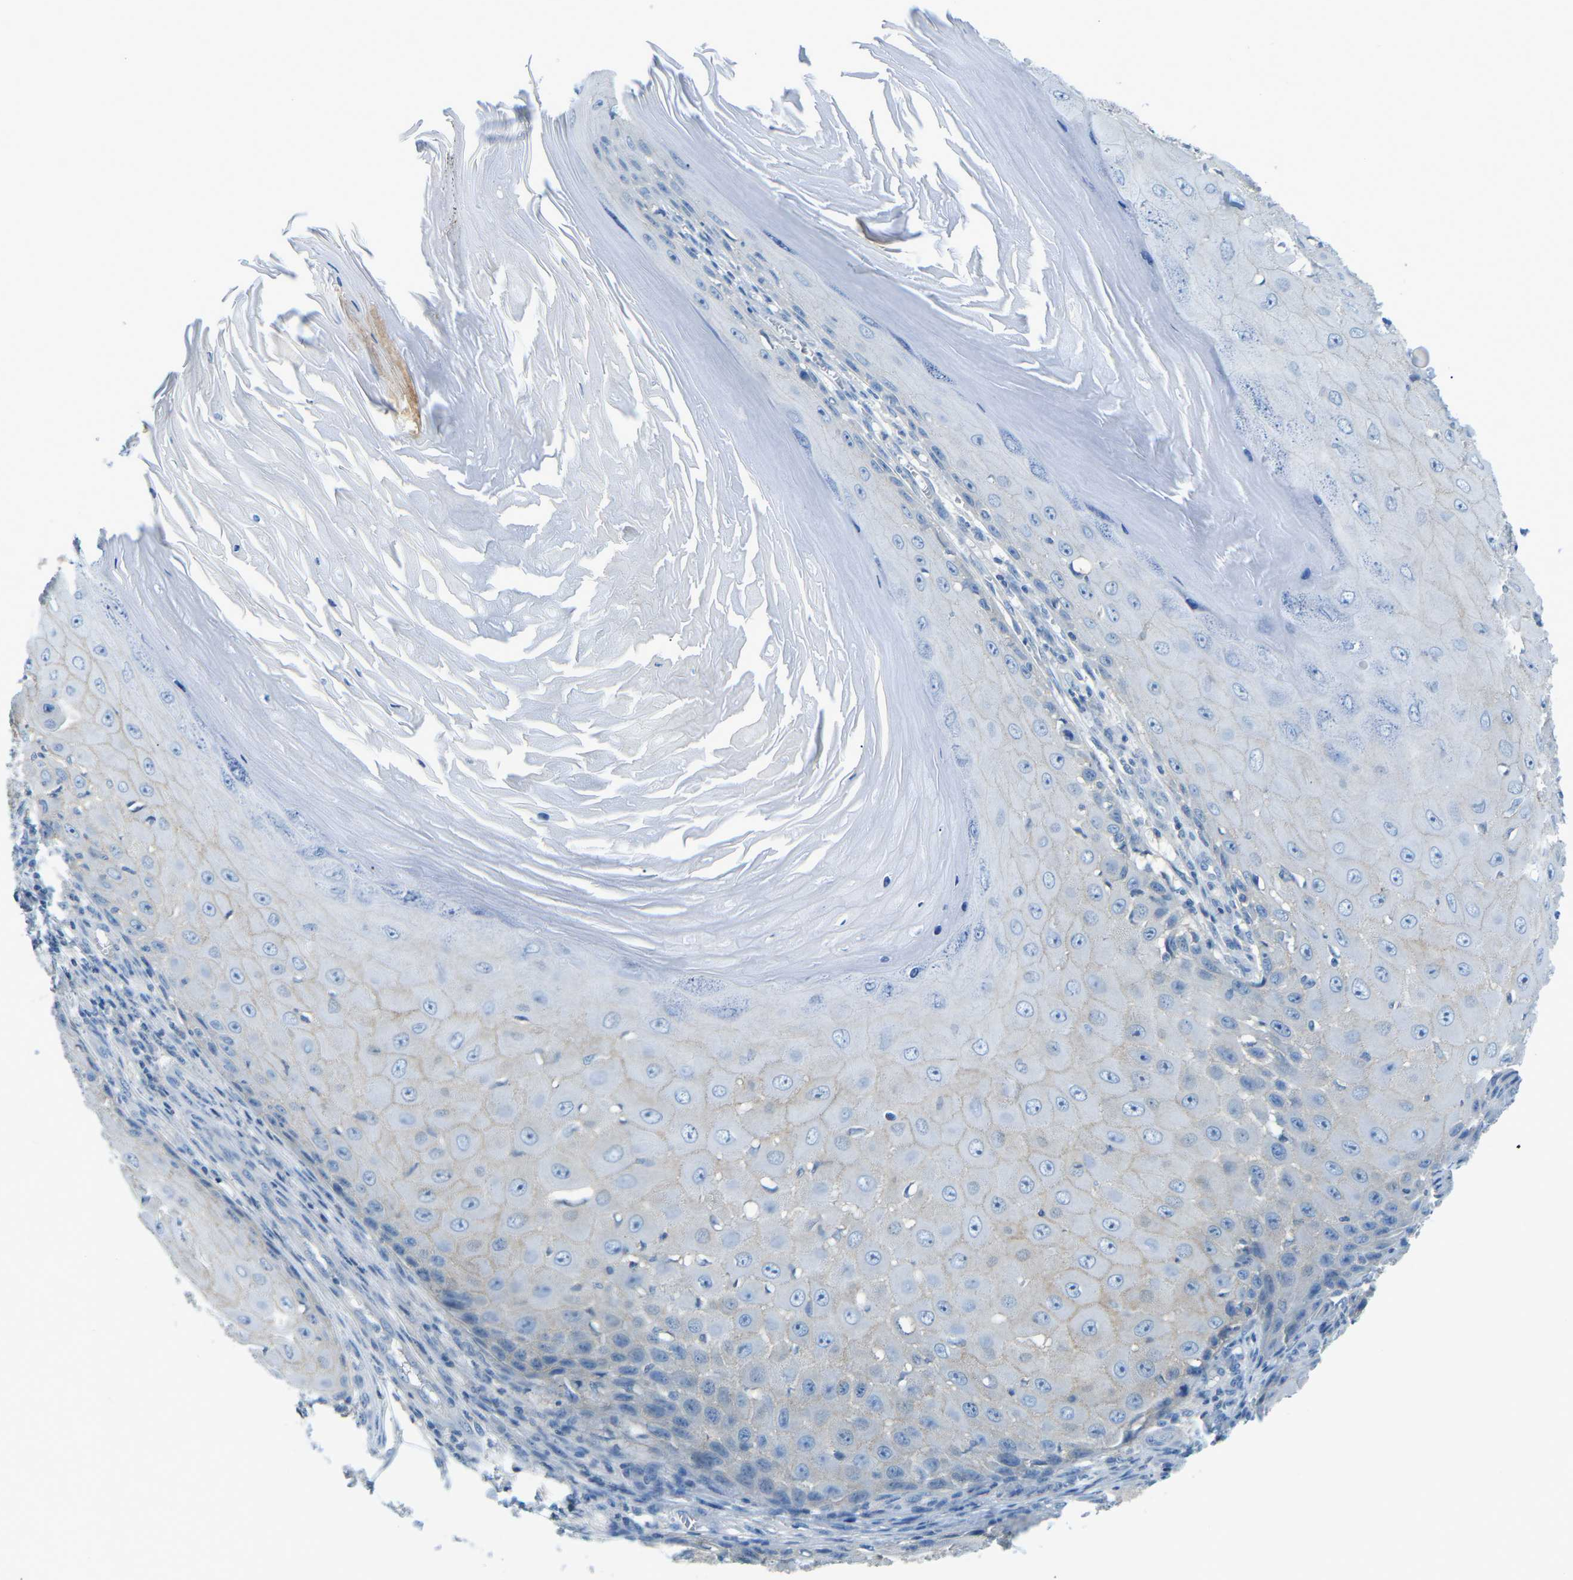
{"staining": {"intensity": "negative", "quantity": "none", "location": "none"}, "tissue": "skin cancer", "cell_type": "Tumor cells", "image_type": "cancer", "snomed": [{"axis": "morphology", "description": "Squamous cell carcinoma, NOS"}, {"axis": "topography", "description": "Skin"}], "caption": "High power microscopy micrograph of an immunohistochemistry (IHC) image of skin squamous cell carcinoma, revealing no significant expression in tumor cells.", "gene": "CD47", "patient": {"sex": "female", "age": 73}}